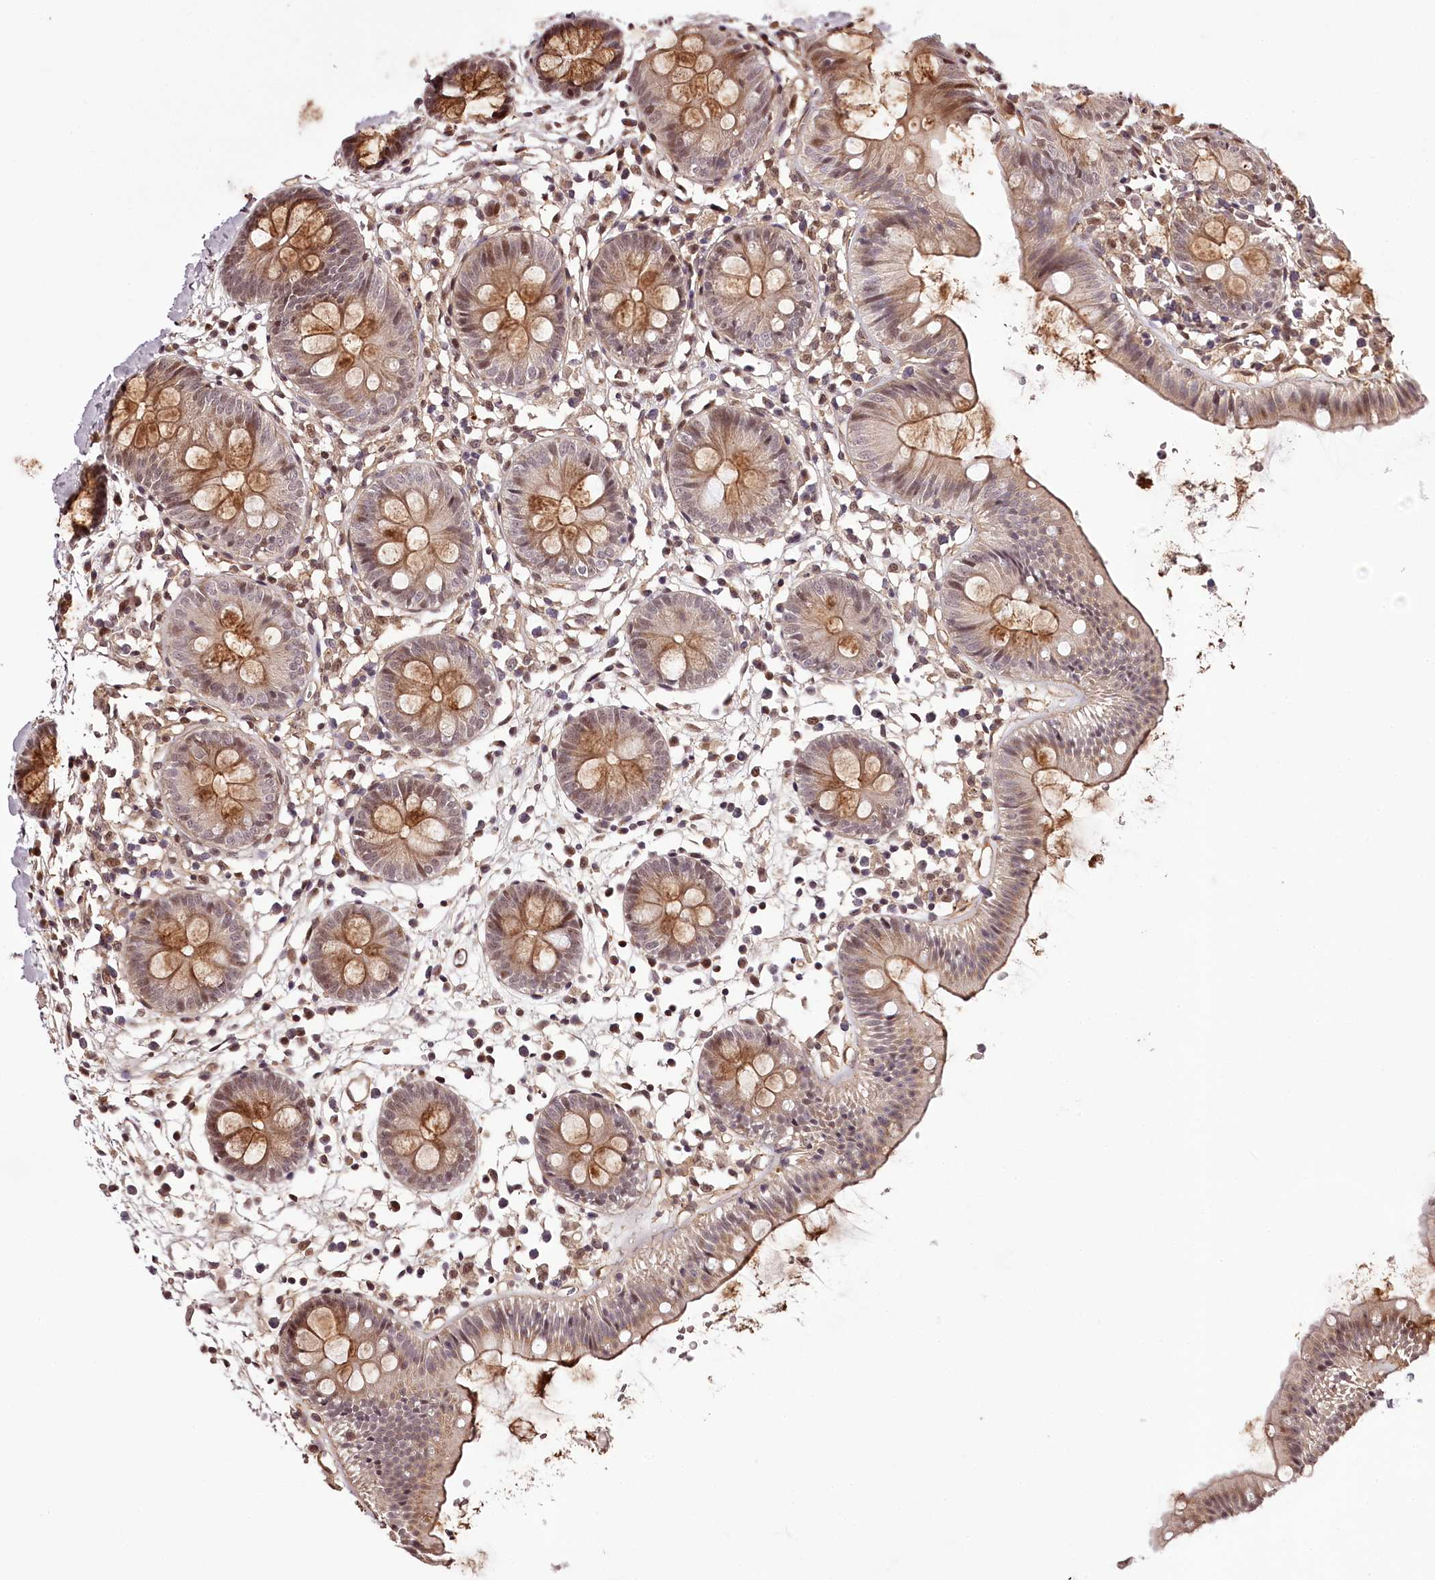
{"staining": {"intensity": "moderate", "quantity": ">75%", "location": "cytoplasmic/membranous"}, "tissue": "colon", "cell_type": "Endothelial cells", "image_type": "normal", "snomed": [{"axis": "morphology", "description": "Normal tissue, NOS"}, {"axis": "topography", "description": "Colon"}], "caption": "Moderate cytoplasmic/membranous positivity for a protein is appreciated in about >75% of endothelial cells of unremarkable colon using immunohistochemistry (IHC).", "gene": "TTC33", "patient": {"sex": "male", "age": 56}}